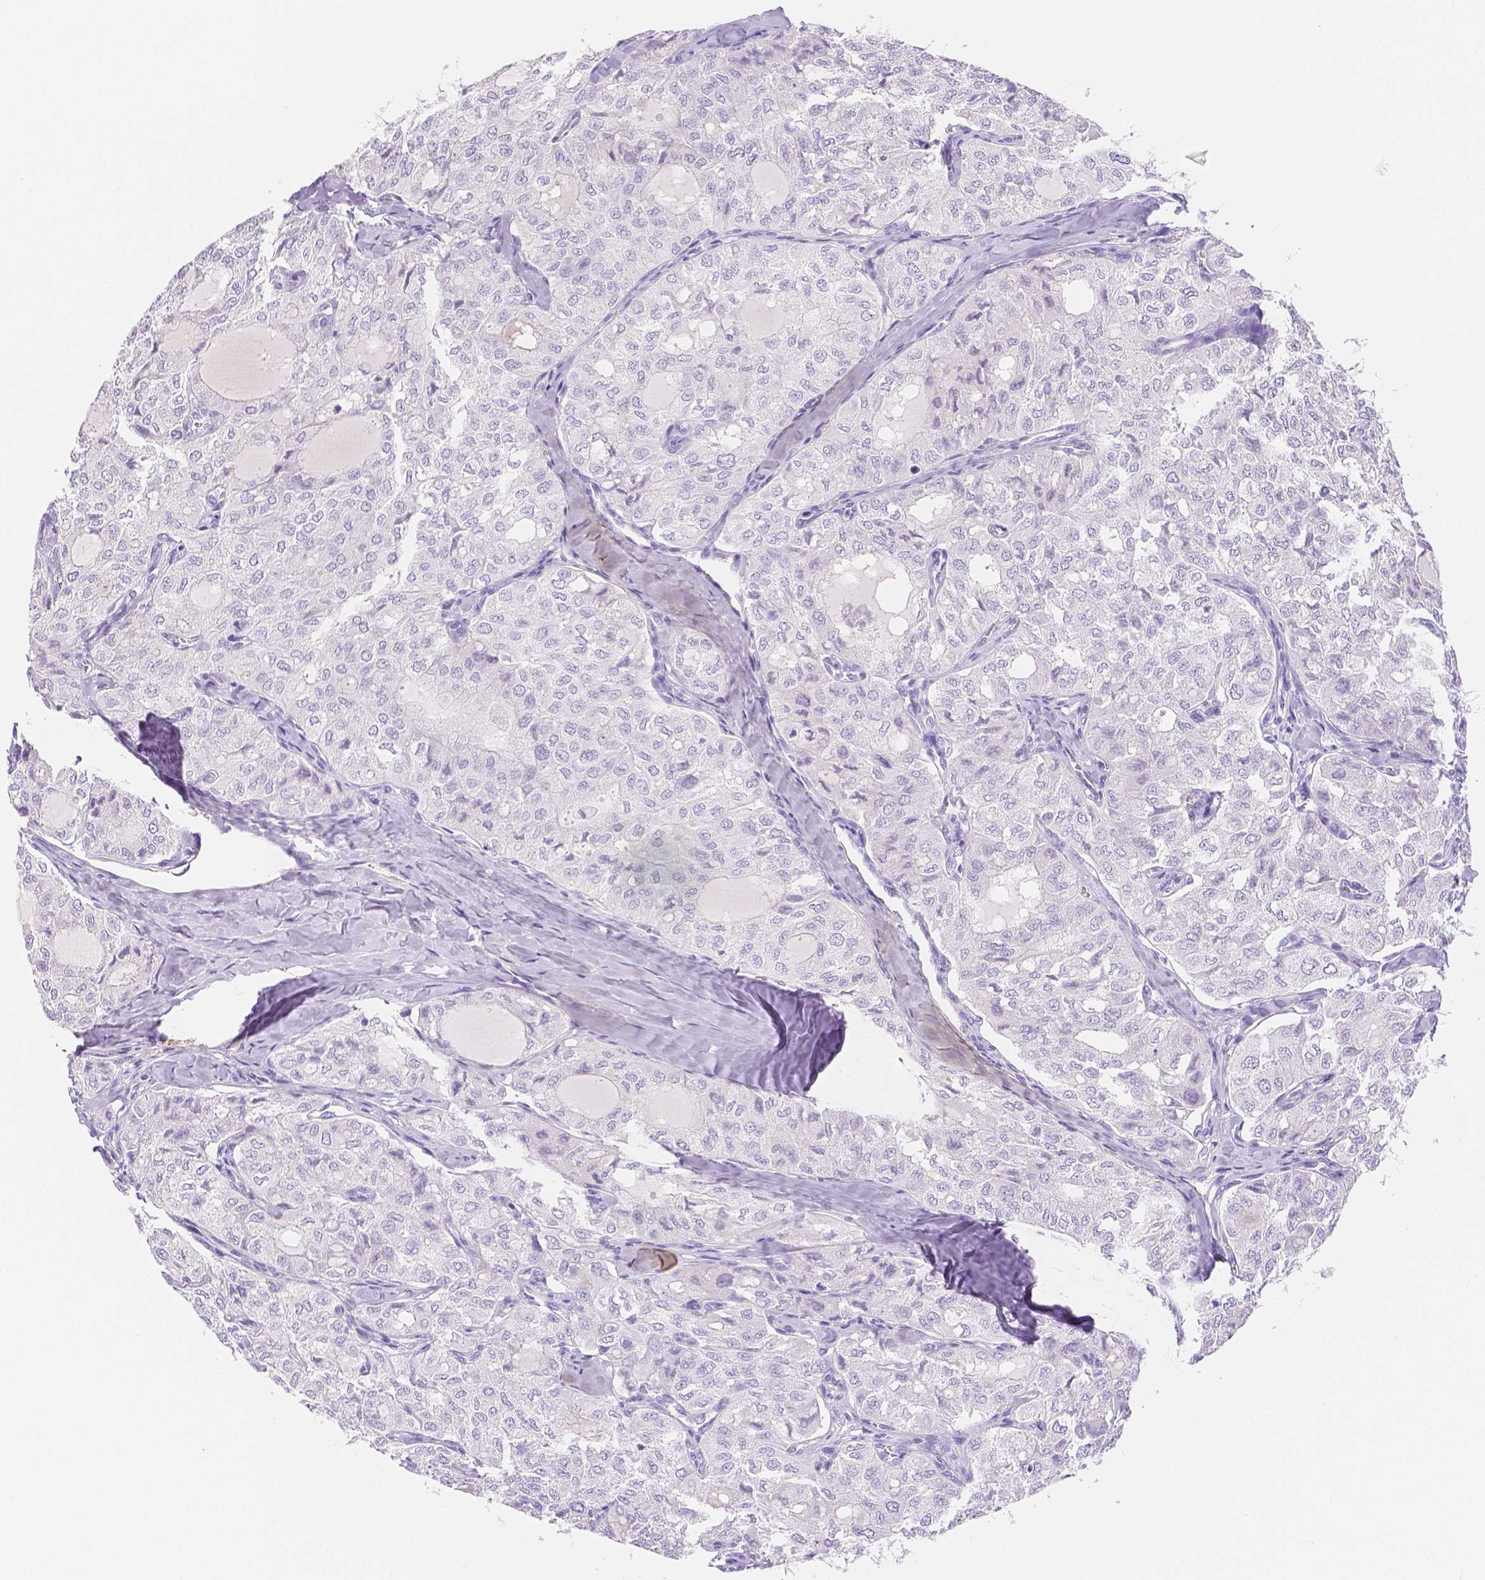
{"staining": {"intensity": "negative", "quantity": "none", "location": "none"}, "tissue": "thyroid cancer", "cell_type": "Tumor cells", "image_type": "cancer", "snomed": [{"axis": "morphology", "description": "Follicular adenoma carcinoma, NOS"}, {"axis": "topography", "description": "Thyroid gland"}], "caption": "The immunohistochemistry histopathology image has no significant positivity in tumor cells of thyroid follicular adenoma carcinoma tissue. (Brightfield microscopy of DAB immunohistochemistry (IHC) at high magnification).", "gene": "SLC27A5", "patient": {"sex": "male", "age": 75}}